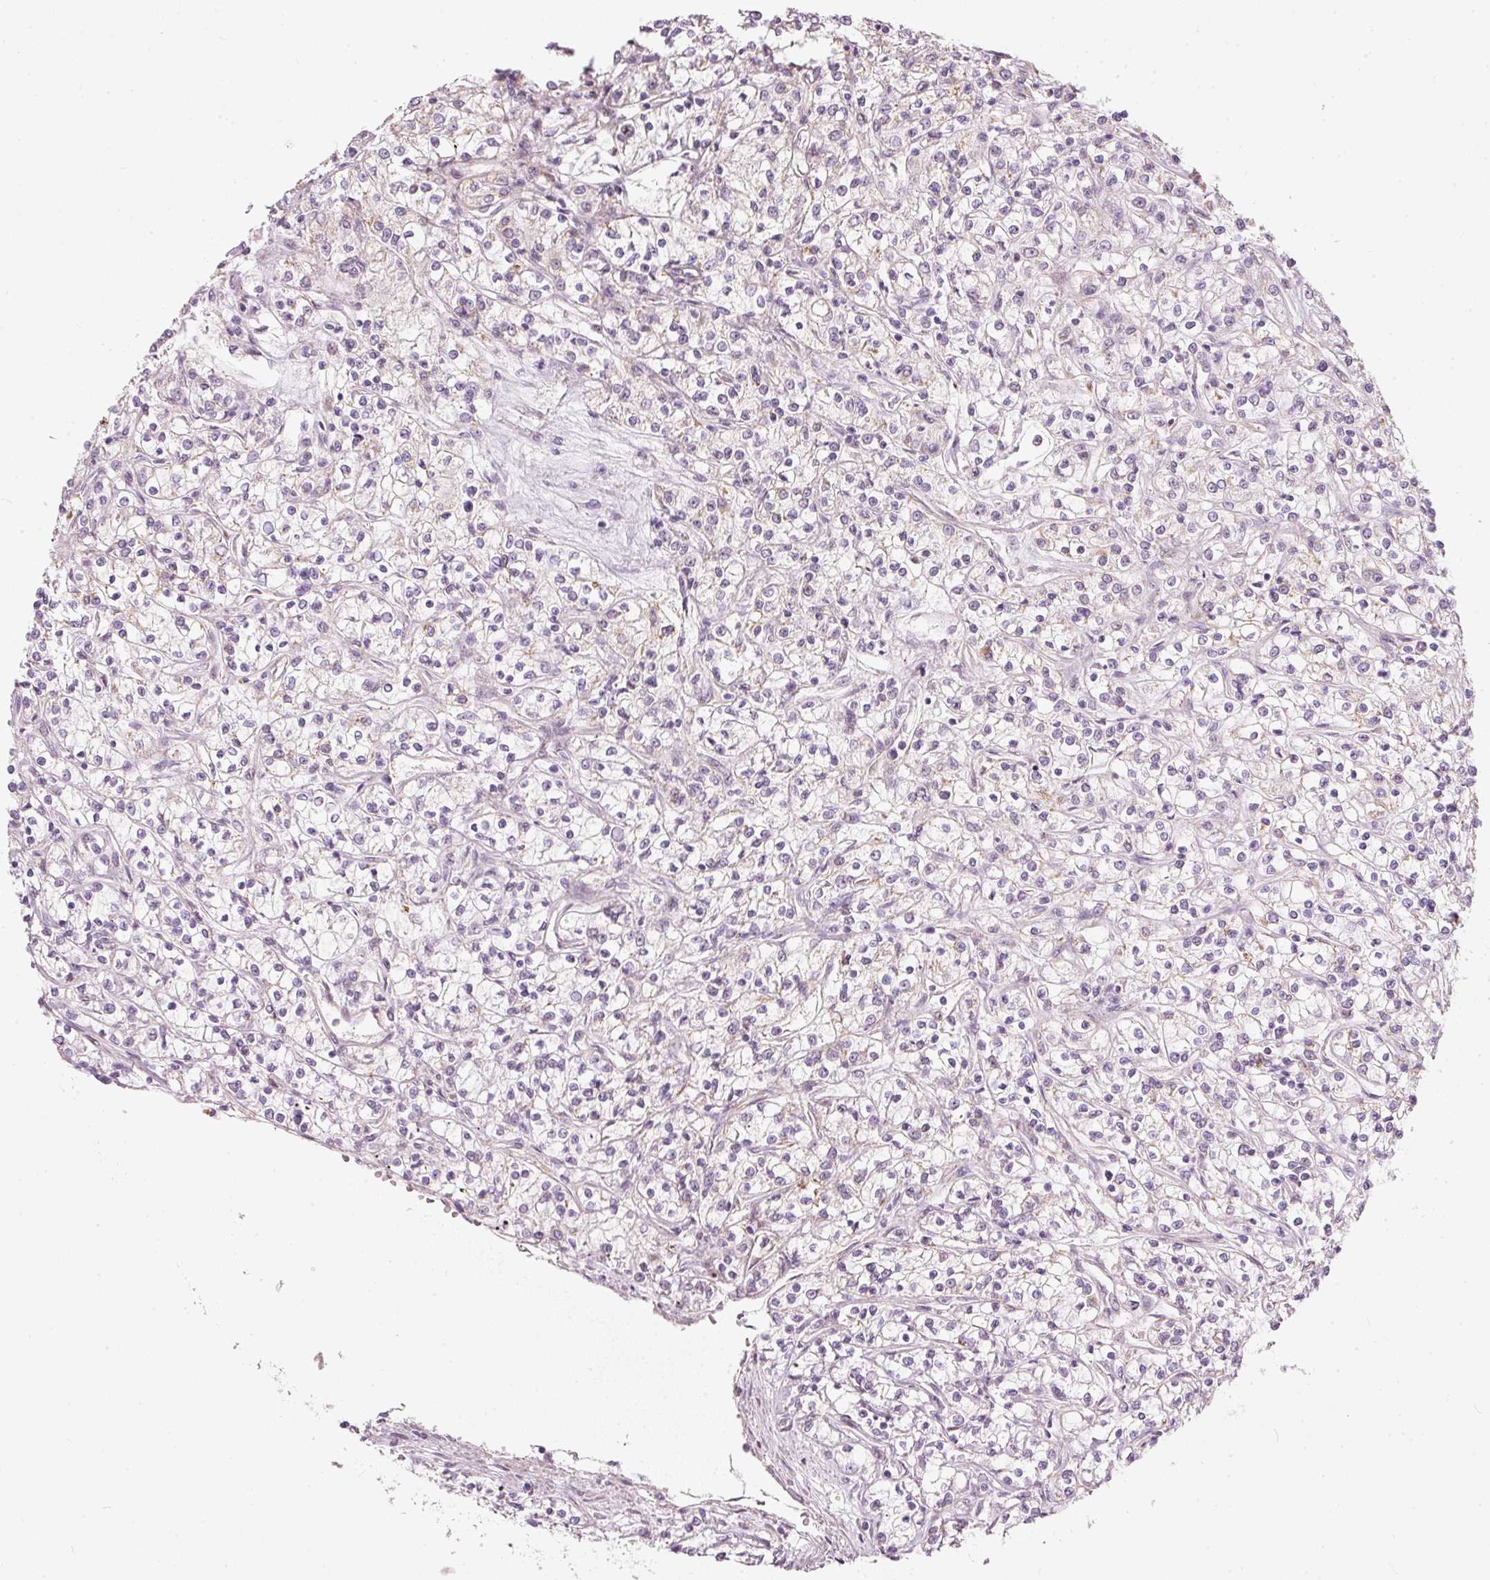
{"staining": {"intensity": "negative", "quantity": "none", "location": "none"}, "tissue": "renal cancer", "cell_type": "Tumor cells", "image_type": "cancer", "snomed": [{"axis": "morphology", "description": "Adenocarcinoma, NOS"}, {"axis": "topography", "description": "Kidney"}], "caption": "Micrograph shows no significant protein positivity in tumor cells of renal adenocarcinoma.", "gene": "RNF39", "patient": {"sex": "female", "age": 59}}